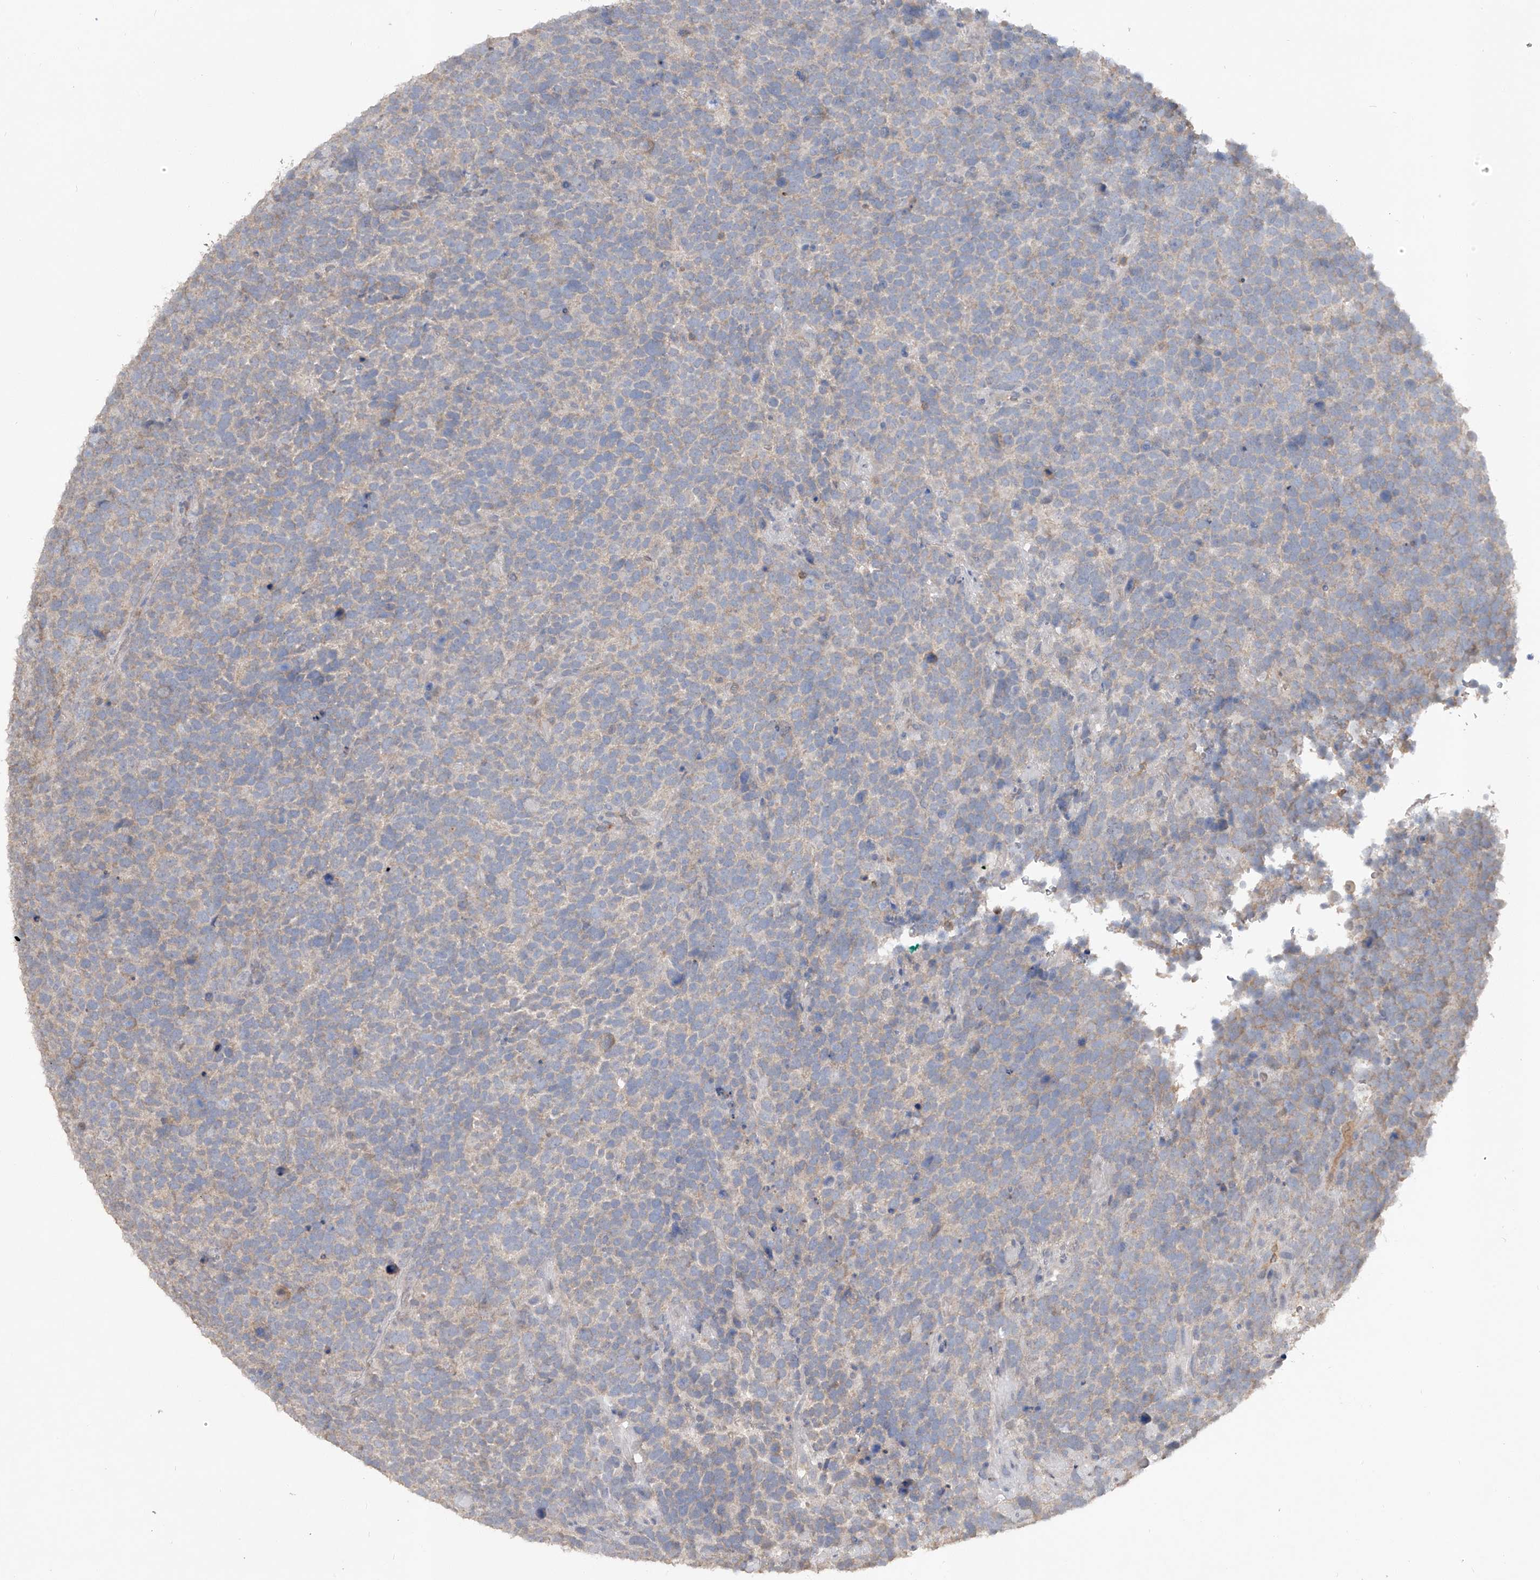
{"staining": {"intensity": "weak", "quantity": "<25%", "location": "cytoplasmic/membranous"}, "tissue": "urothelial cancer", "cell_type": "Tumor cells", "image_type": "cancer", "snomed": [{"axis": "morphology", "description": "Urothelial carcinoma, High grade"}, {"axis": "topography", "description": "Urinary bladder"}], "caption": "IHC of urothelial carcinoma (high-grade) displays no expression in tumor cells.", "gene": "HAS3", "patient": {"sex": "female", "age": 82}}